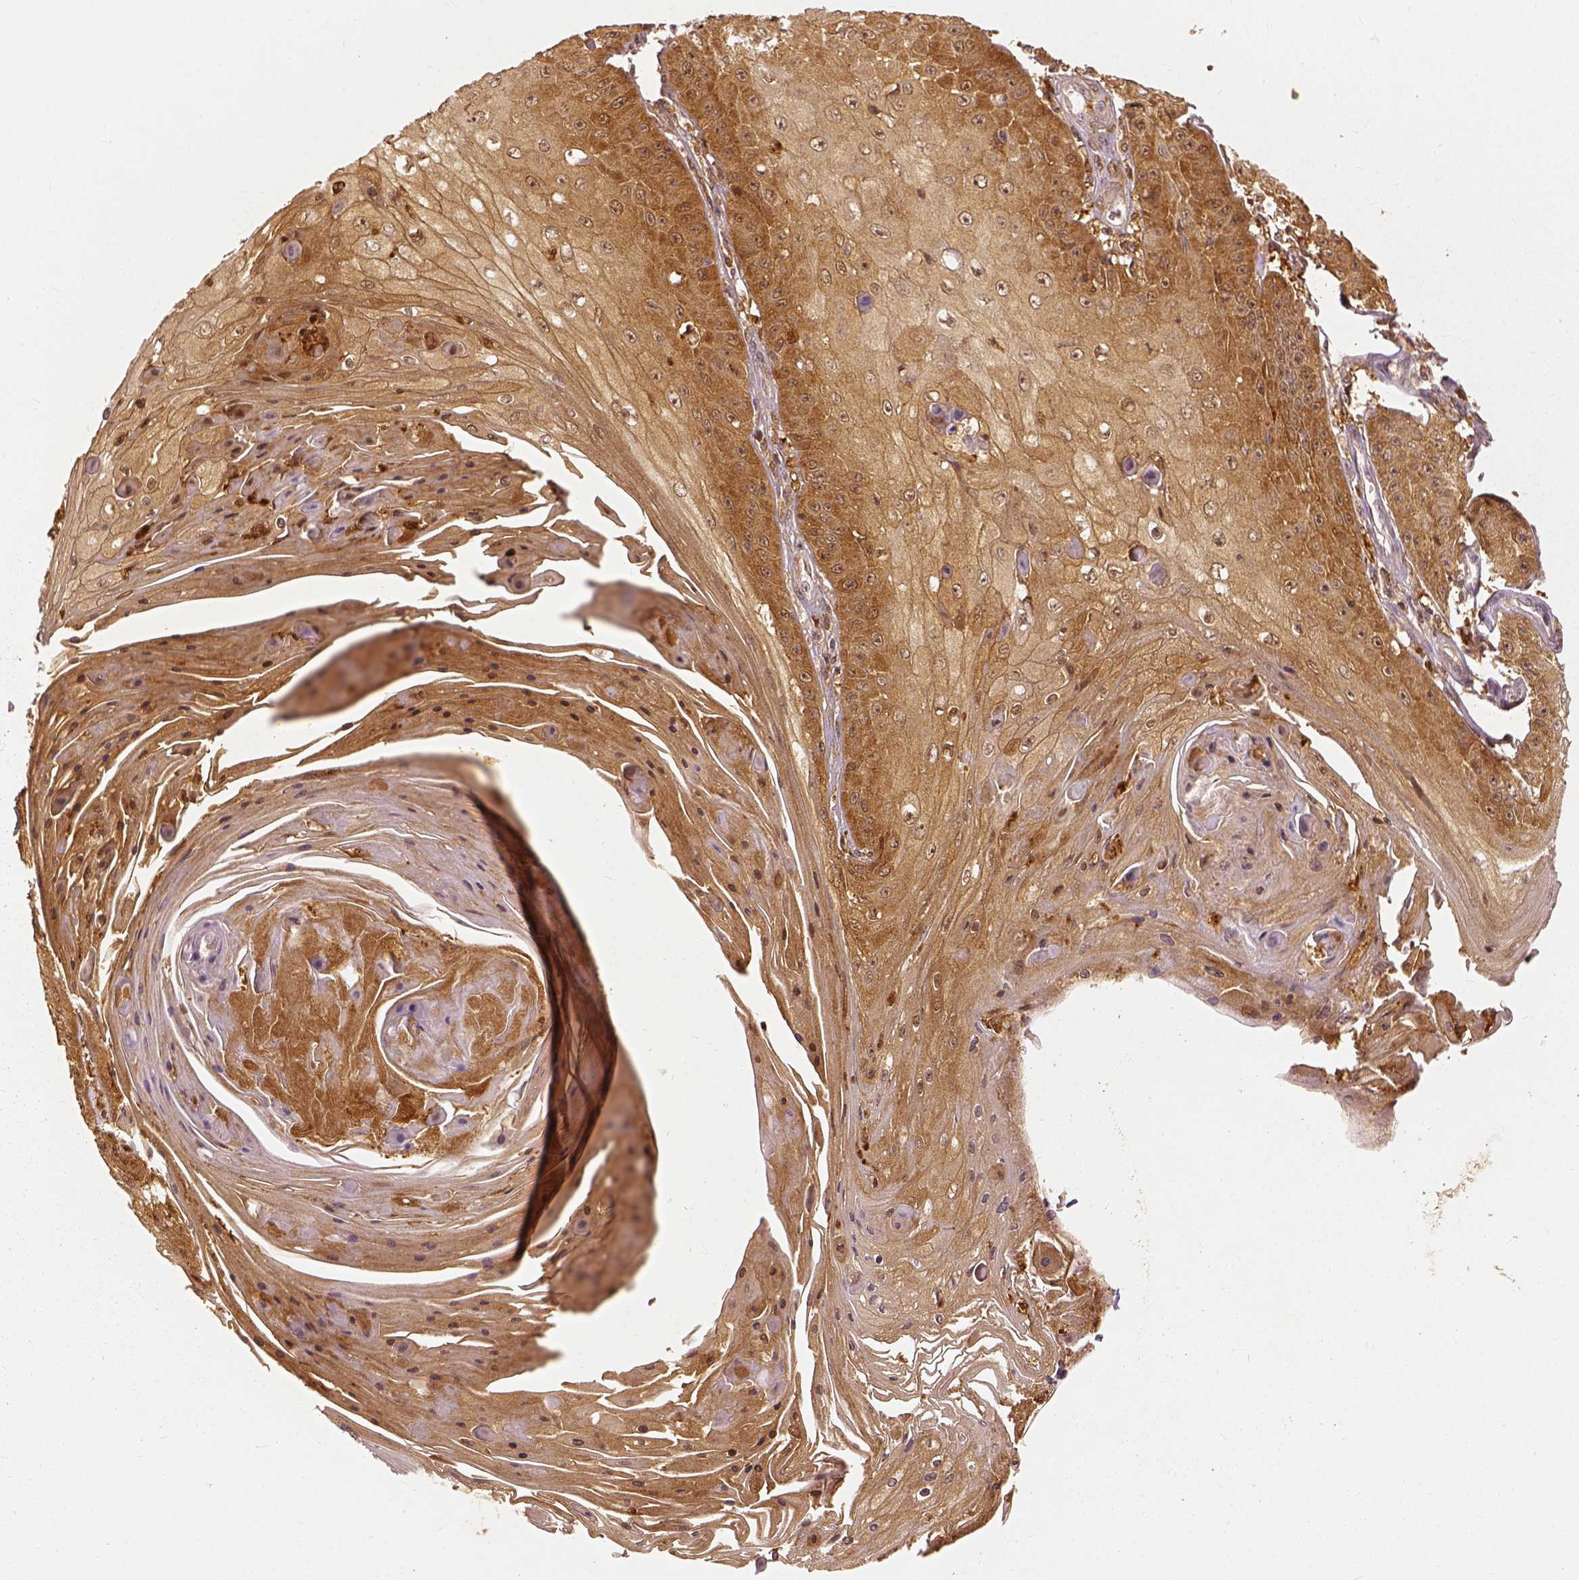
{"staining": {"intensity": "moderate", "quantity": ">75%", "location": "cytoplasmic/membranous"}, "tissue": "skin cancer", "cell_type": "Tumor cells", "image_type": "cancer", "snomed": [{"axis": "morphology", "description": "Squamous cell carcinoma, NOS"}, {"axis": "topography", "description": "Skin"}], "caption": "Immunohistochemistry photomicrograph of skin cancer stained for a protein (brown), which shows medium levels of moderate cytoplasmic/membranous staining in about >75% of tumor cells.", "gene": "GPI", "patient": {"sex": "male", "age": 70}}